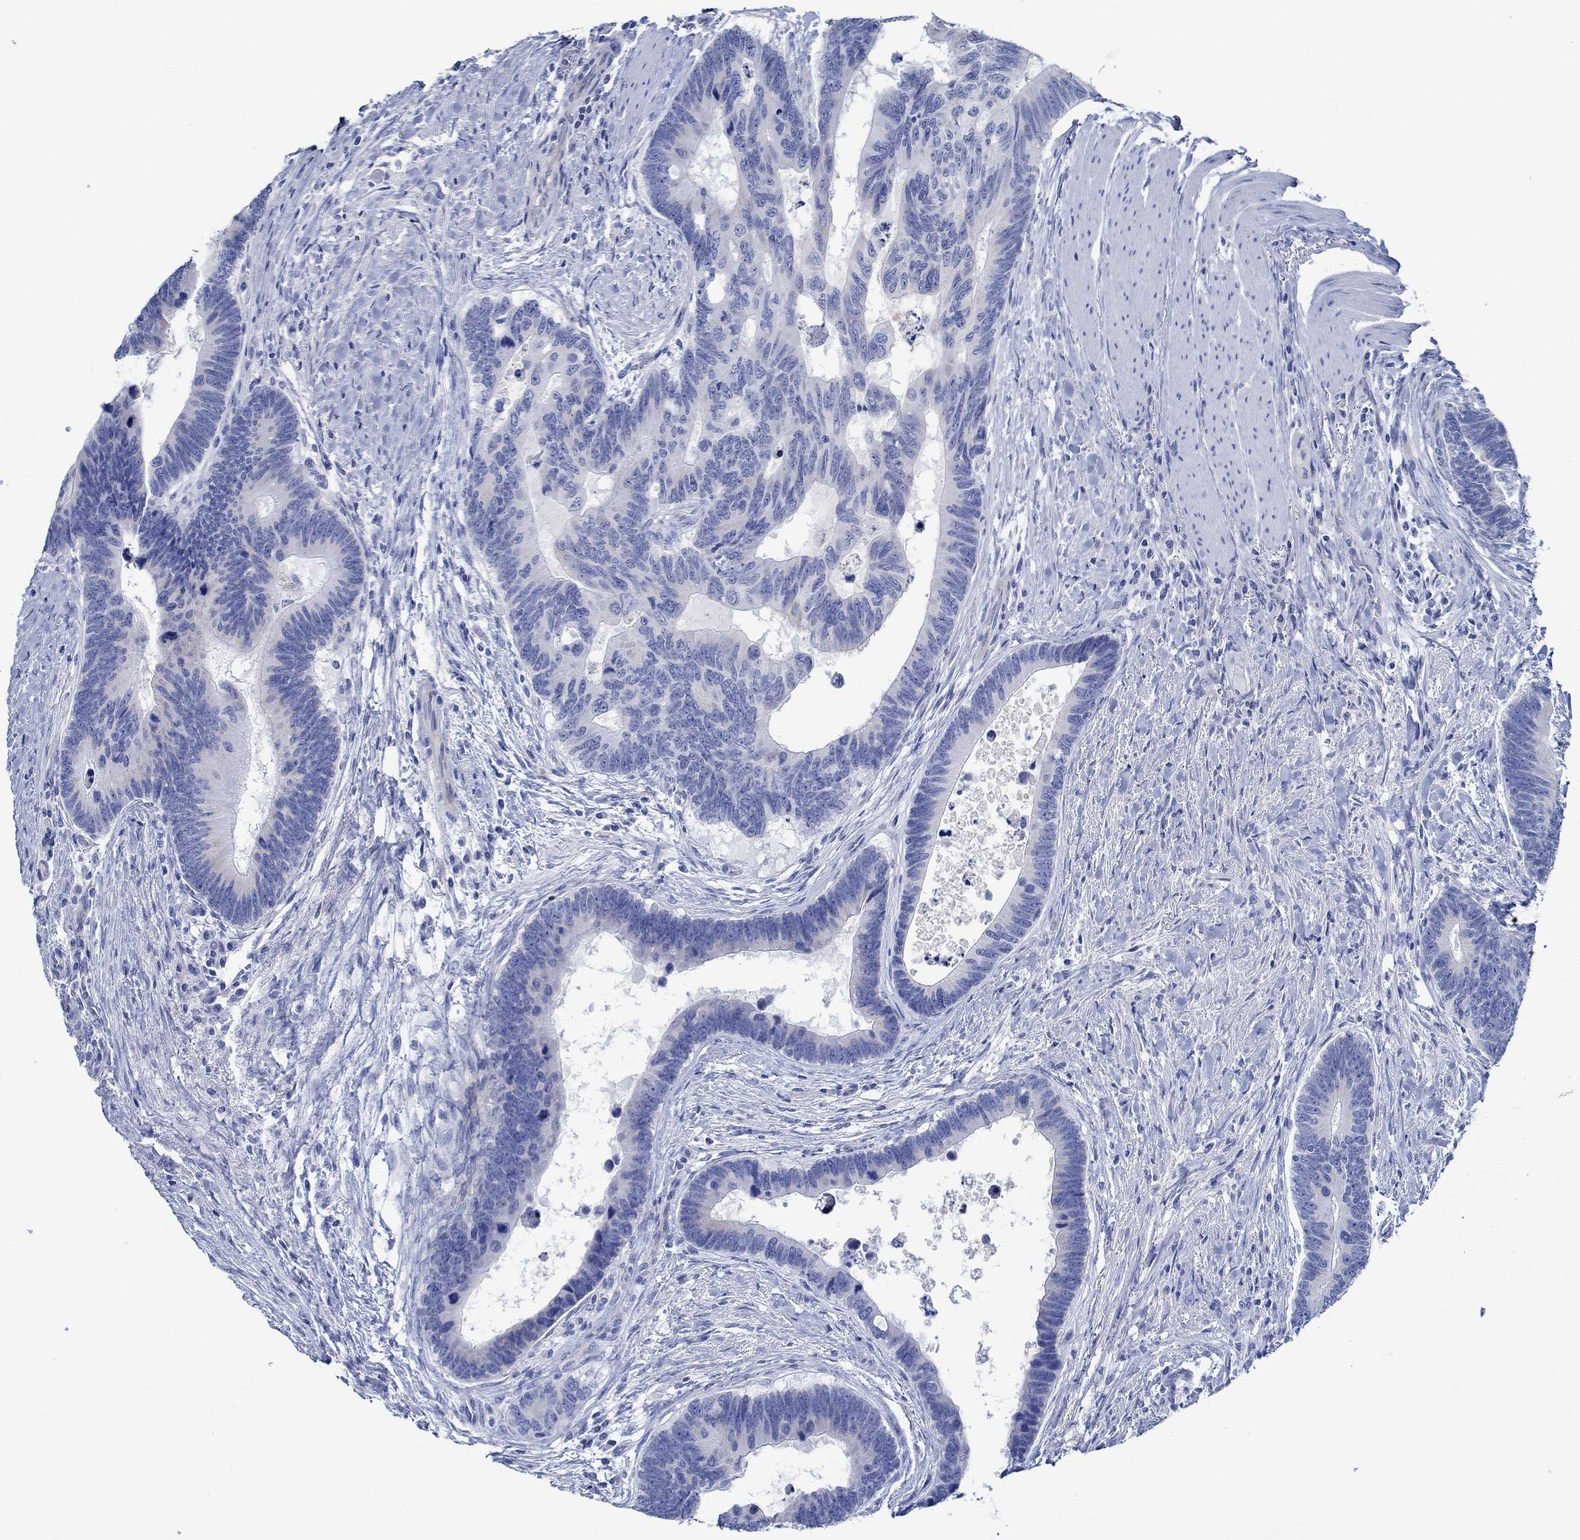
{"staining": {"intensity": "negative", "quantity": "none", "location": "none"}, "tissue": "colorectal cancer", "cell_type": "Tumor cells", "image_type": "cancer", "snomed": [{"axis": "morphology", "description": "Adenocarcinoma, NOS"}, {"axis": "topography", "description": "Colon"}], "caption": "IHC histopathology image of neoplastic tissue: human colorectal adenocarcinoma stained with DAB (3,3'-diaminobenzidine) exhibits no significant protein expression in tumor cells. The staining is performed using DAB (3,3'-diaminobenzidine) brown chromogen with nuclei counter-stained in using hematoxylin.", "gene": "IGFBP6", "patient": {"sex": "female", "age": 77}}